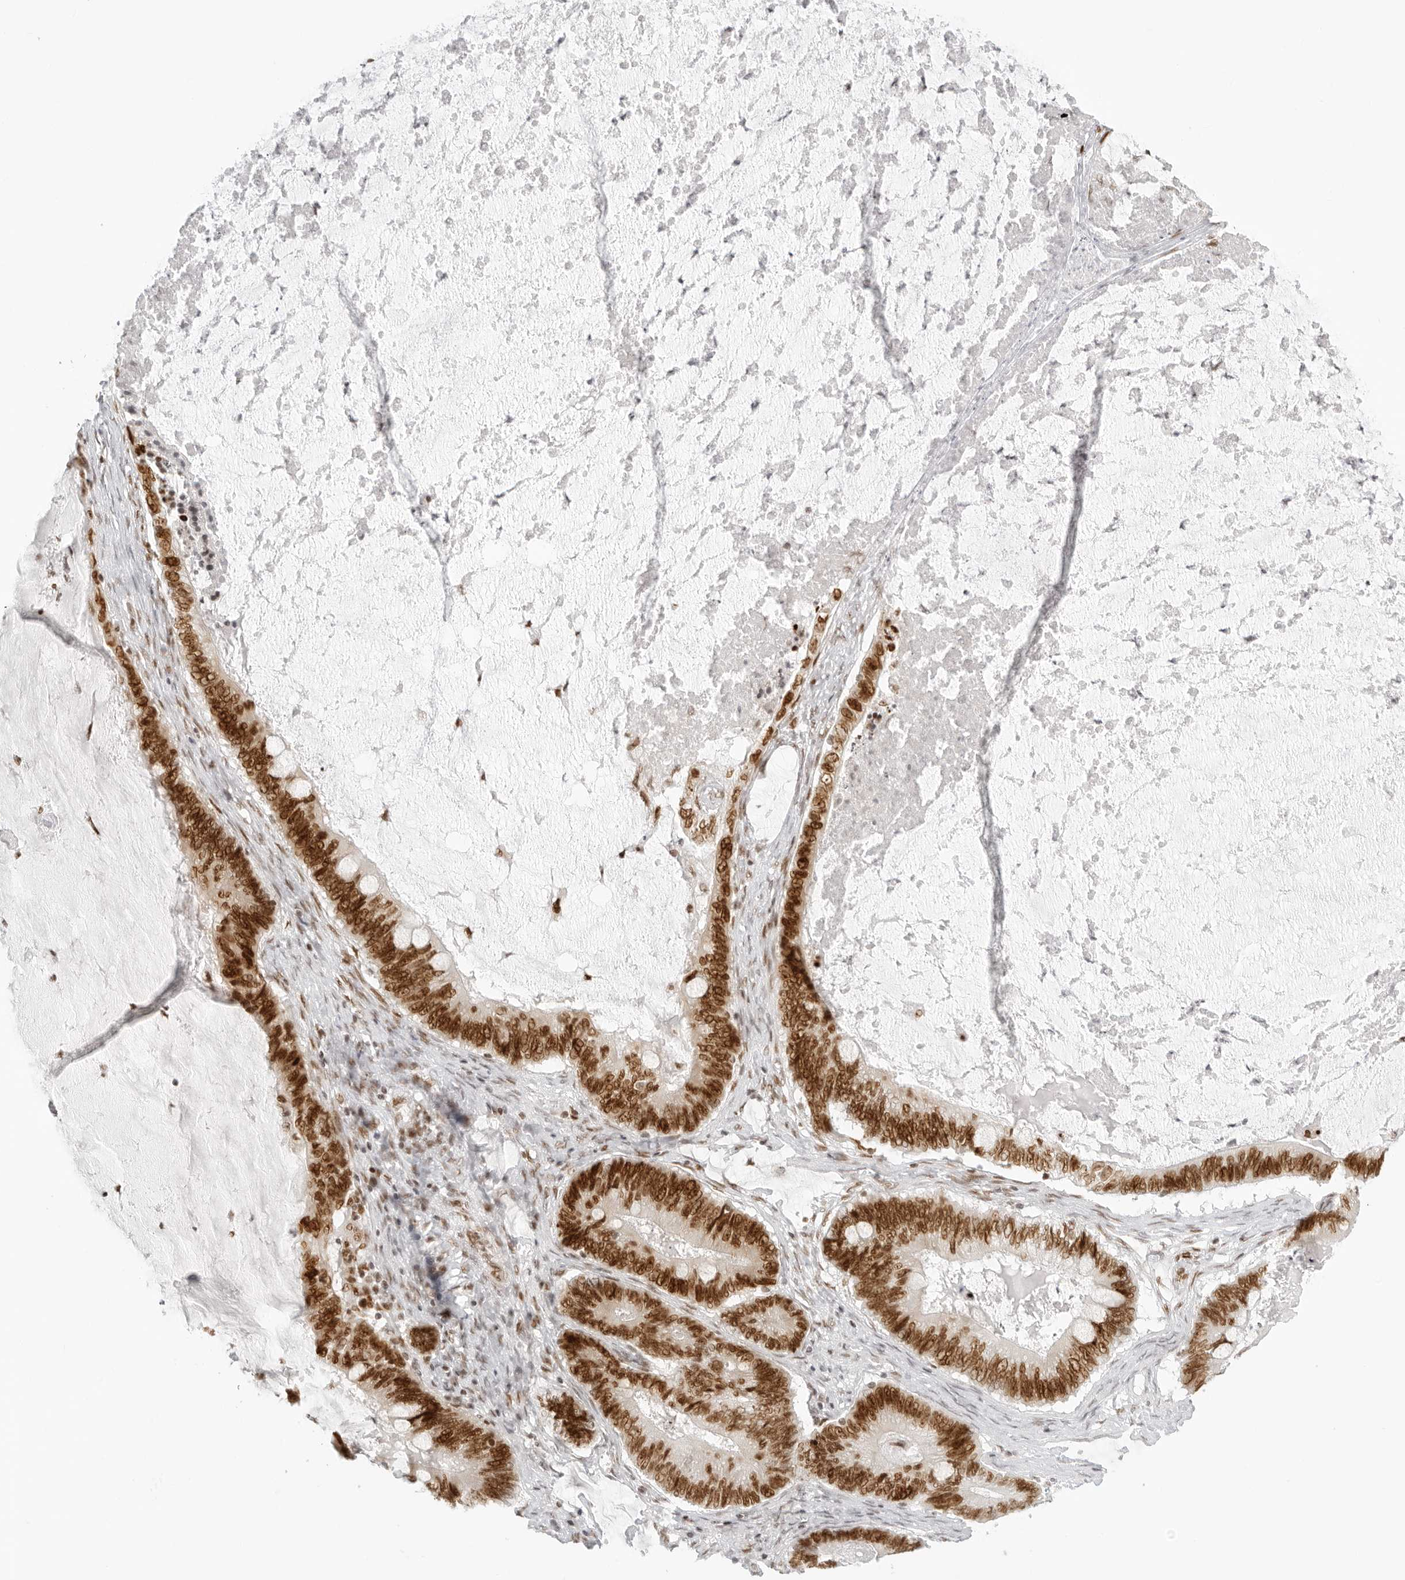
{"staining": {"intensity": "moderate", "quantity": ">75%", "location": "nuclear"}, "tissue": "ovarian cancer", "cell_type": "Tumor cells", "image_type": "cancer", "snomed": [{"axis": "morphology", "description": "Cystadenocarcinoma, mucinous, NOS"}, {"axis": "topography", "description": "Ovary"}], "caption": "An image of human ovarian cancer (mucinous cystadenocarcinoma) stained for a protein shows moderate nuclear brown staining in tumor cells. (Brightfield microscopy of DAB IHC at high magnification).", "gene": "RCC1", "patient": {"sex": "female", "age": 61}}